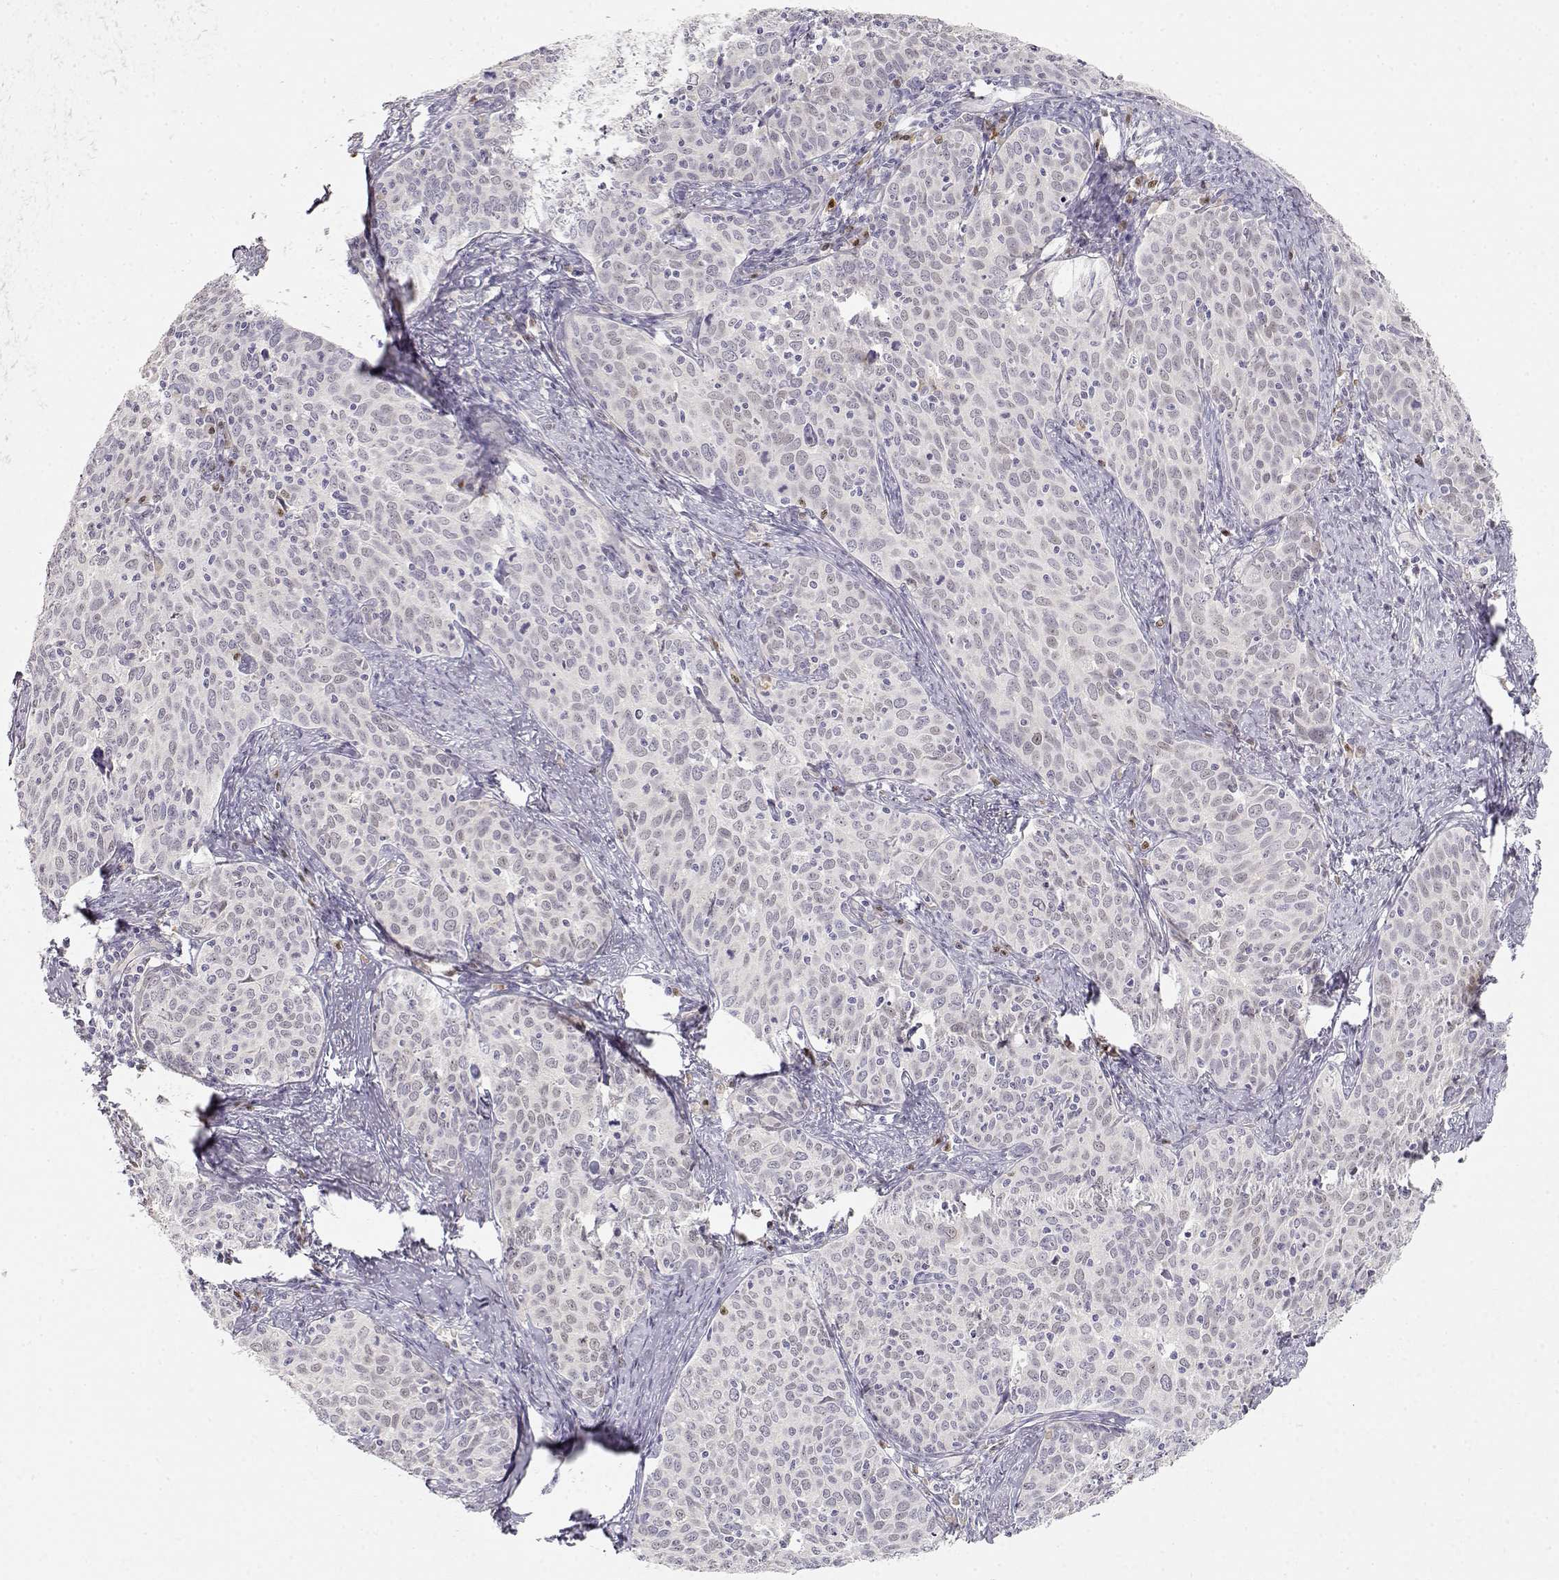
{"staining": {"intensity": "negative", "quantity": "none", "location": "none"}, "tissue": "cervical cancer", "cell_type": "Tumor cells", "image_type": "cancer", "snomed": [{"axis": "morphology", "description": "Squamous cell carcinoma, NOS"}, {"axis": "topography", "description": "Cervix"}], "caption": "An image of cervical squamous cell carcinoma stained for a protein exhibits no brown staining in tumor cells.", "gene": "EAF2", "patient": {"sex": "female", "age": 62}}